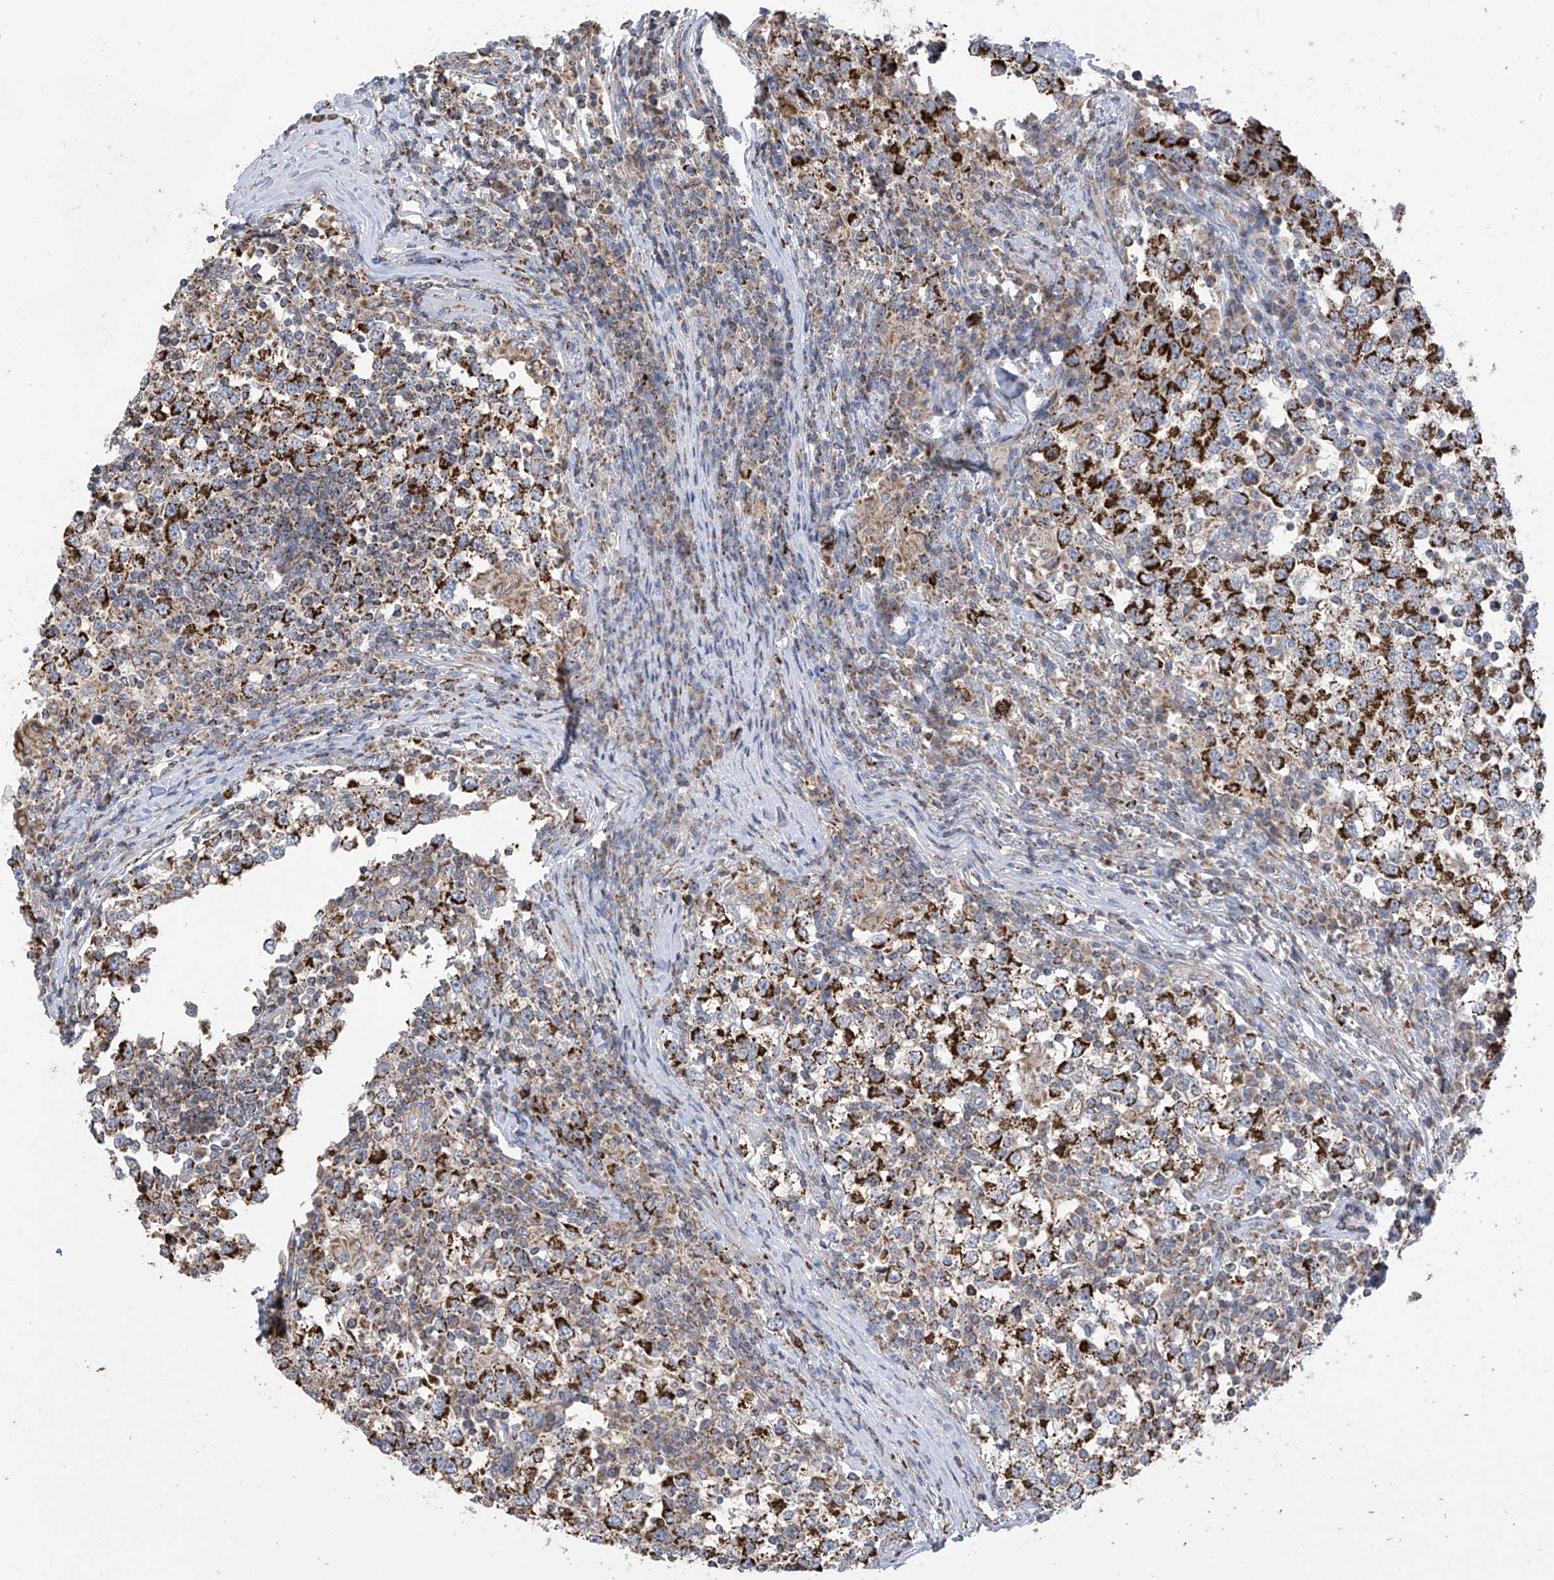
{"staining": {"intensity": "strong", "quantity": ">75%", "location": "cytoplasmic/membranous"}, "tissue": "testis cancer", "cell_type": "Tumor cells", "image_type": "cancer", "snomed": [{"axis": "morphology", "description": "Seminoma, NOS"}, {"axis": "topography", "description": "Testis"}], "caption": "Testis cancer (seminoma) tissue exhibits strong cytoplasmic/membranous positivity in approximately >75% of tumor cells, visualized by immunohistochemistry.", "gene": "PNPT1", "patient": {"sex": "male", "age": 65}}